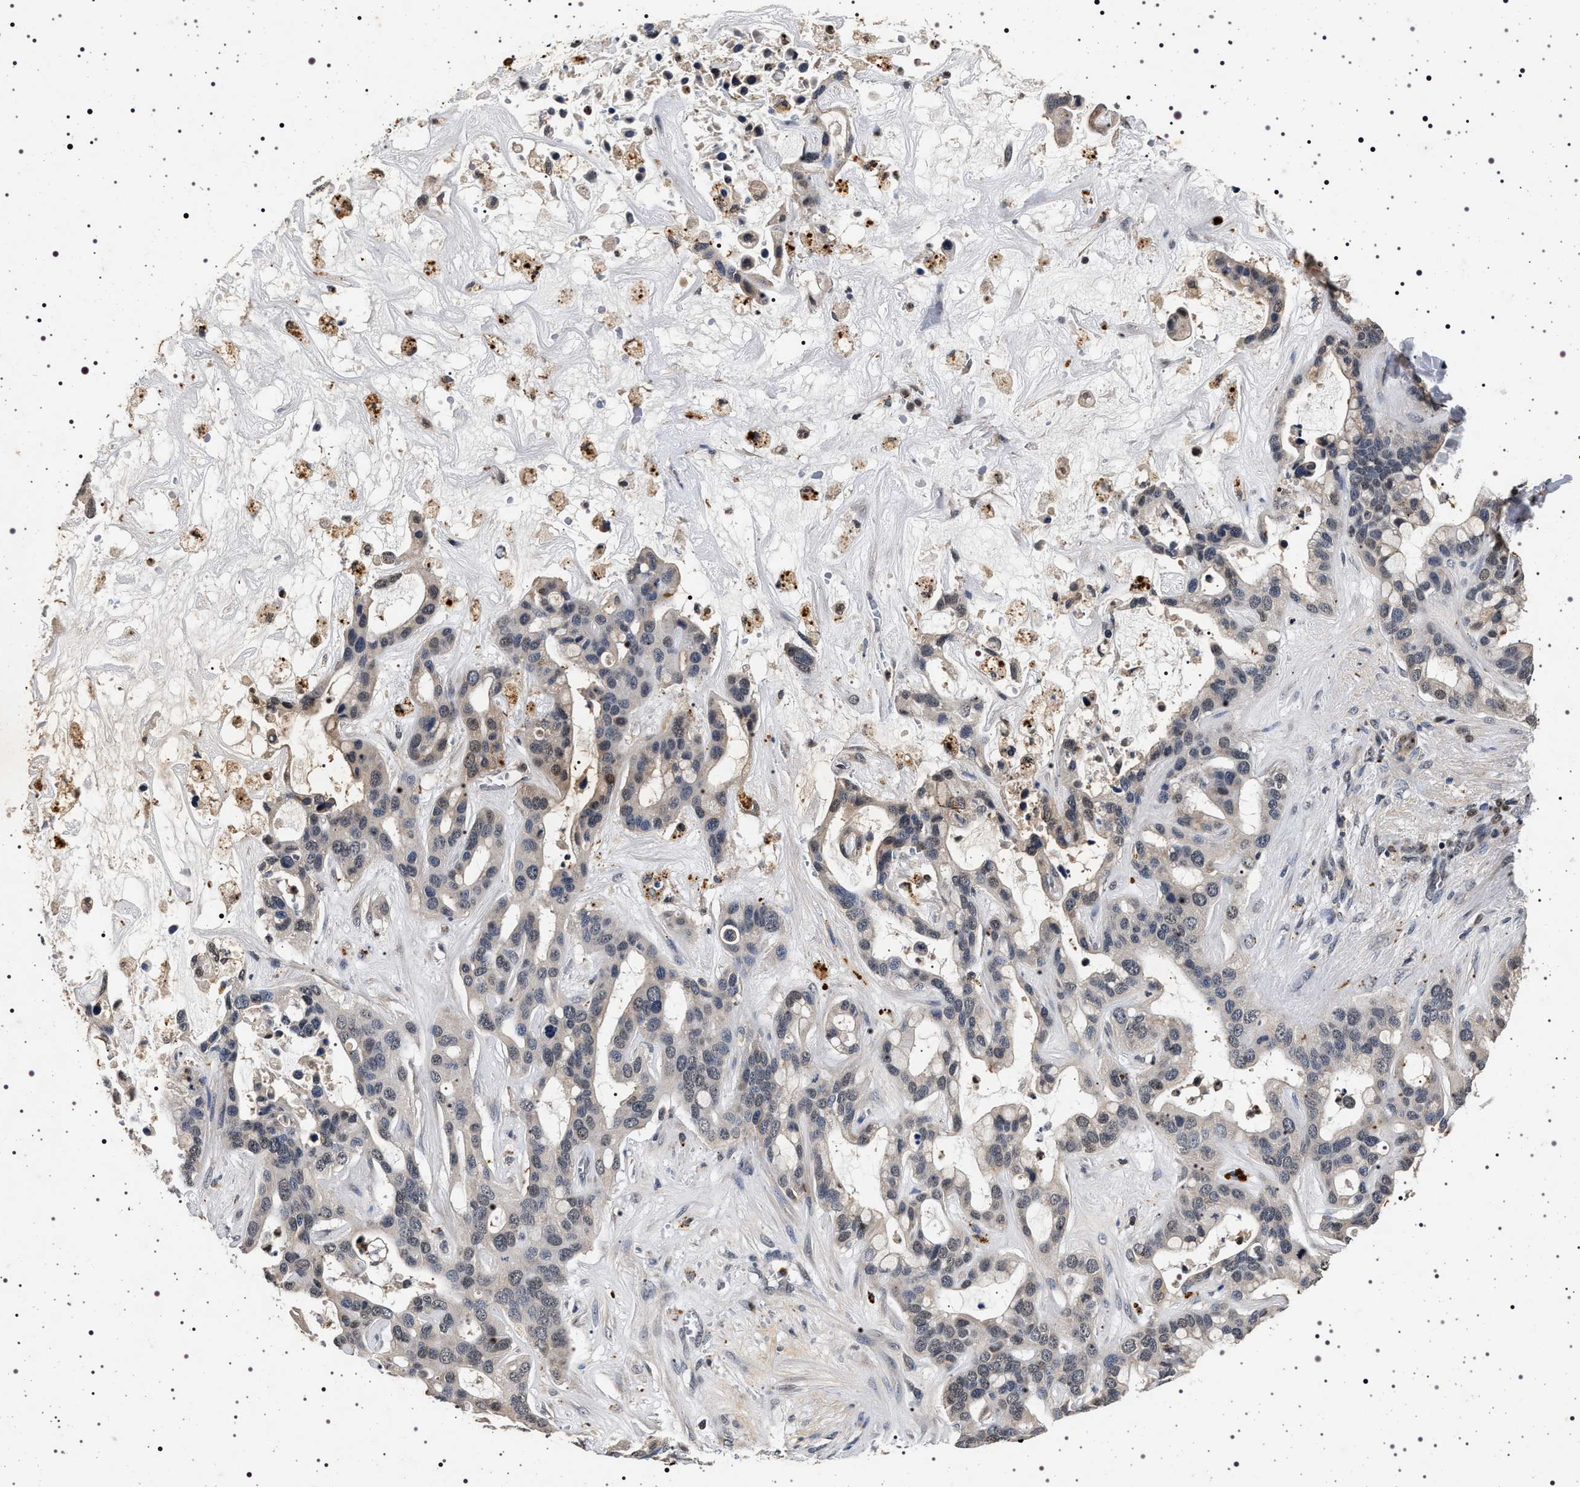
{"staining": {"intensity": "weak", "quantity": "<25%", "location": "cytoplasmic/membranous"}, "tissue": "liver cancer", "cell_type": "Tumor cells", "image_type": "cancer", "snomed": [{"axis": "morphology", "description": "Cholangiocarcinoma"}, {"axis": "topography", "description": "Liver"}], "caption": "Immunohistochemistry (IHC) histopathology image of neoplastic tissue: liver cancer (cholangiocarcinoma) stained with DAB (3,3'-diaminobenzidine) reveals no significant protein positivity in tumor cells.", "gene": "CDKN1B", "patient": {"sex": "female", "age": 65}}